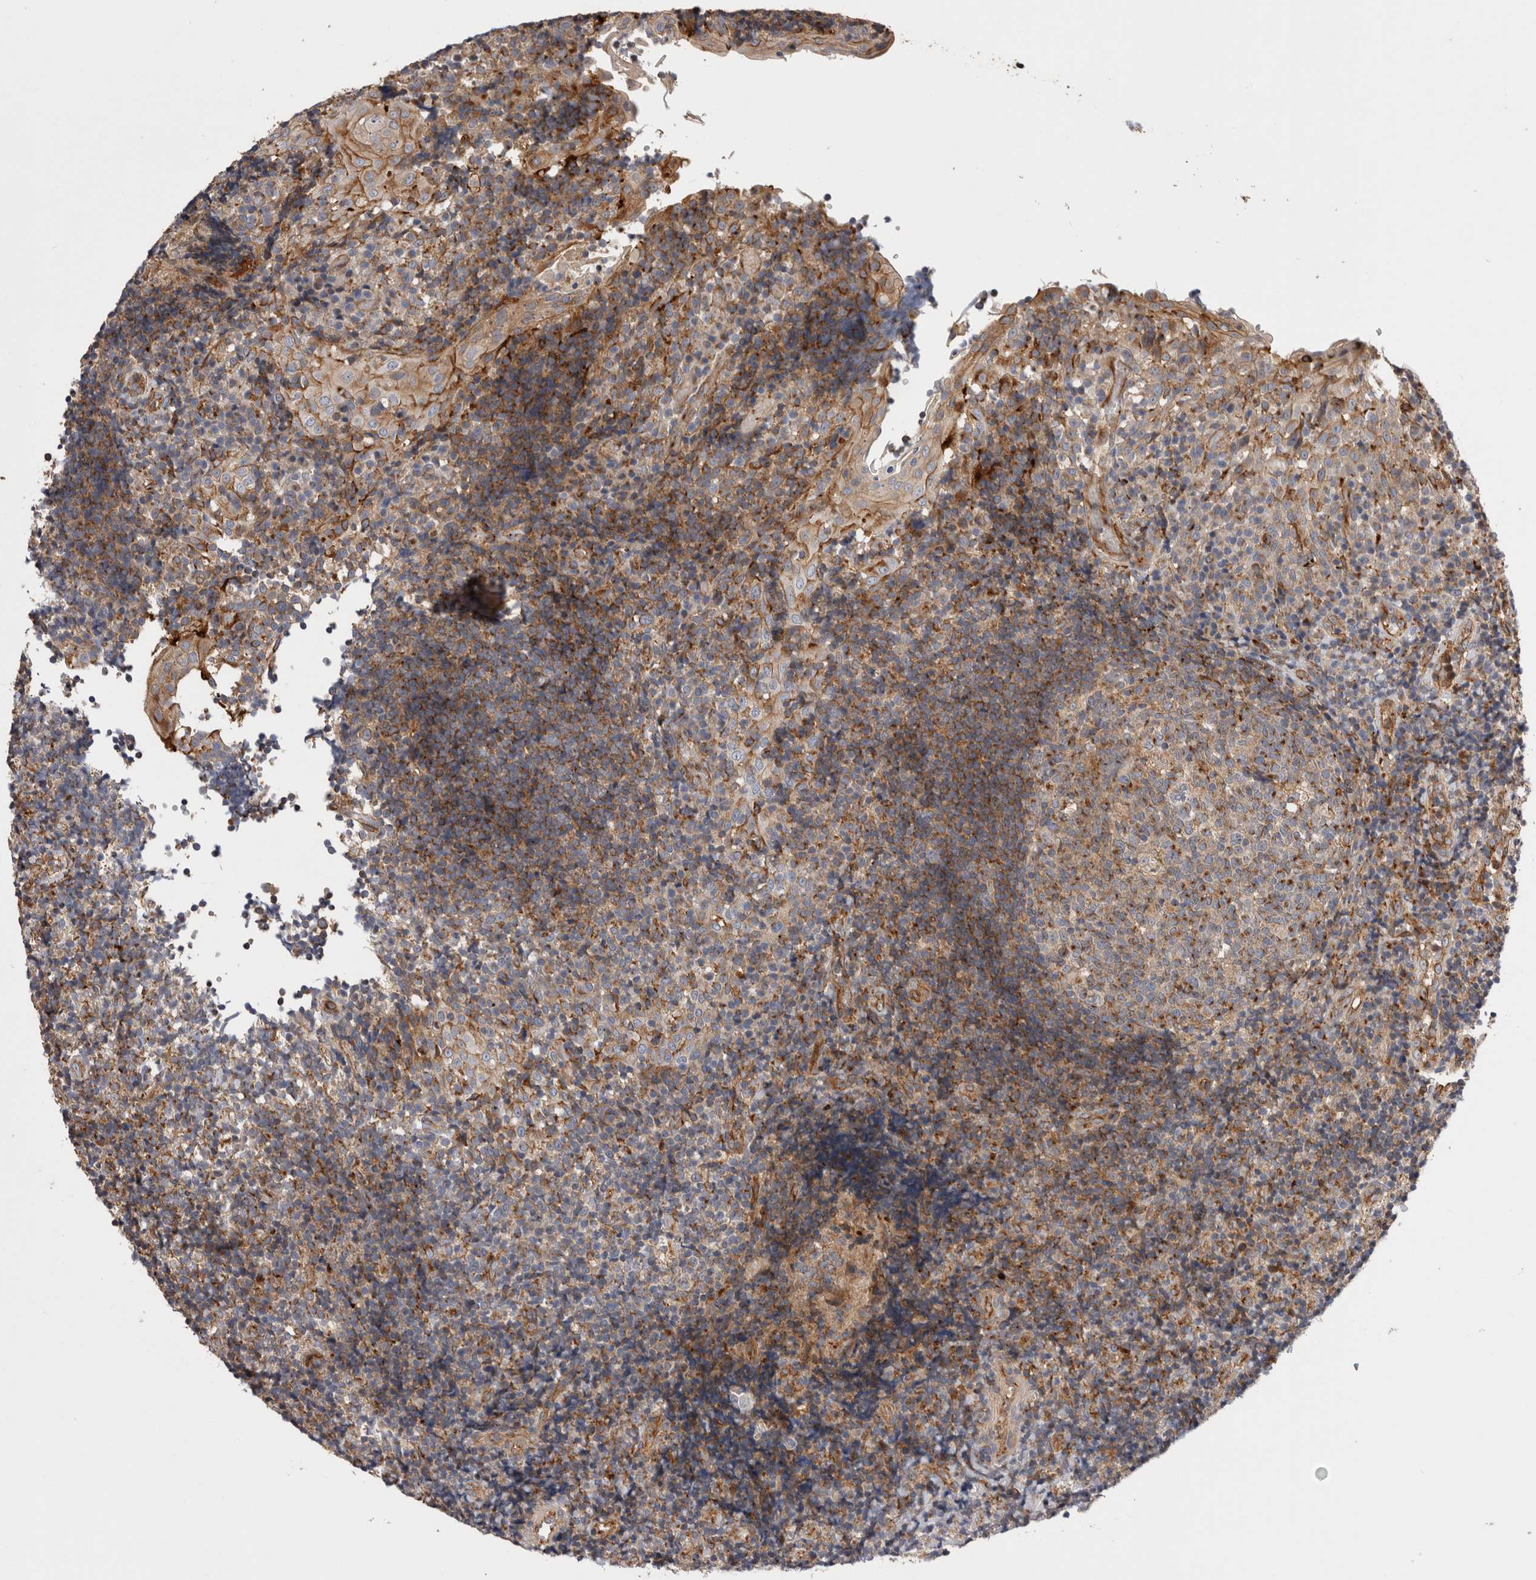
{"staining": {"intensity": "moderate", "quantity": ">75%", "location": "cytoplasmic/membranous"}, "tissue": "tonsil", "cell_type": "Germinal center cells", "image_type": "normal", "snomed": [{"axis": "morphology", "description": "Normal tissue, NOS"}, {"axis": "topography", "description": "Tonsil"}], "caption": "Immunohistochemical staining of normal tonsil displays medium levels of moderate cytoplasmic/membranous positivity in approximately >75% of germinal center cells. (Stains: DAB (3,3'-diaminobenzidine) in brown, nuclei in blue, Microscopy: brightfield microscopy at high magnification).", "gene": "BNIP2", "patient": {"sex": "female", "age": 40}}